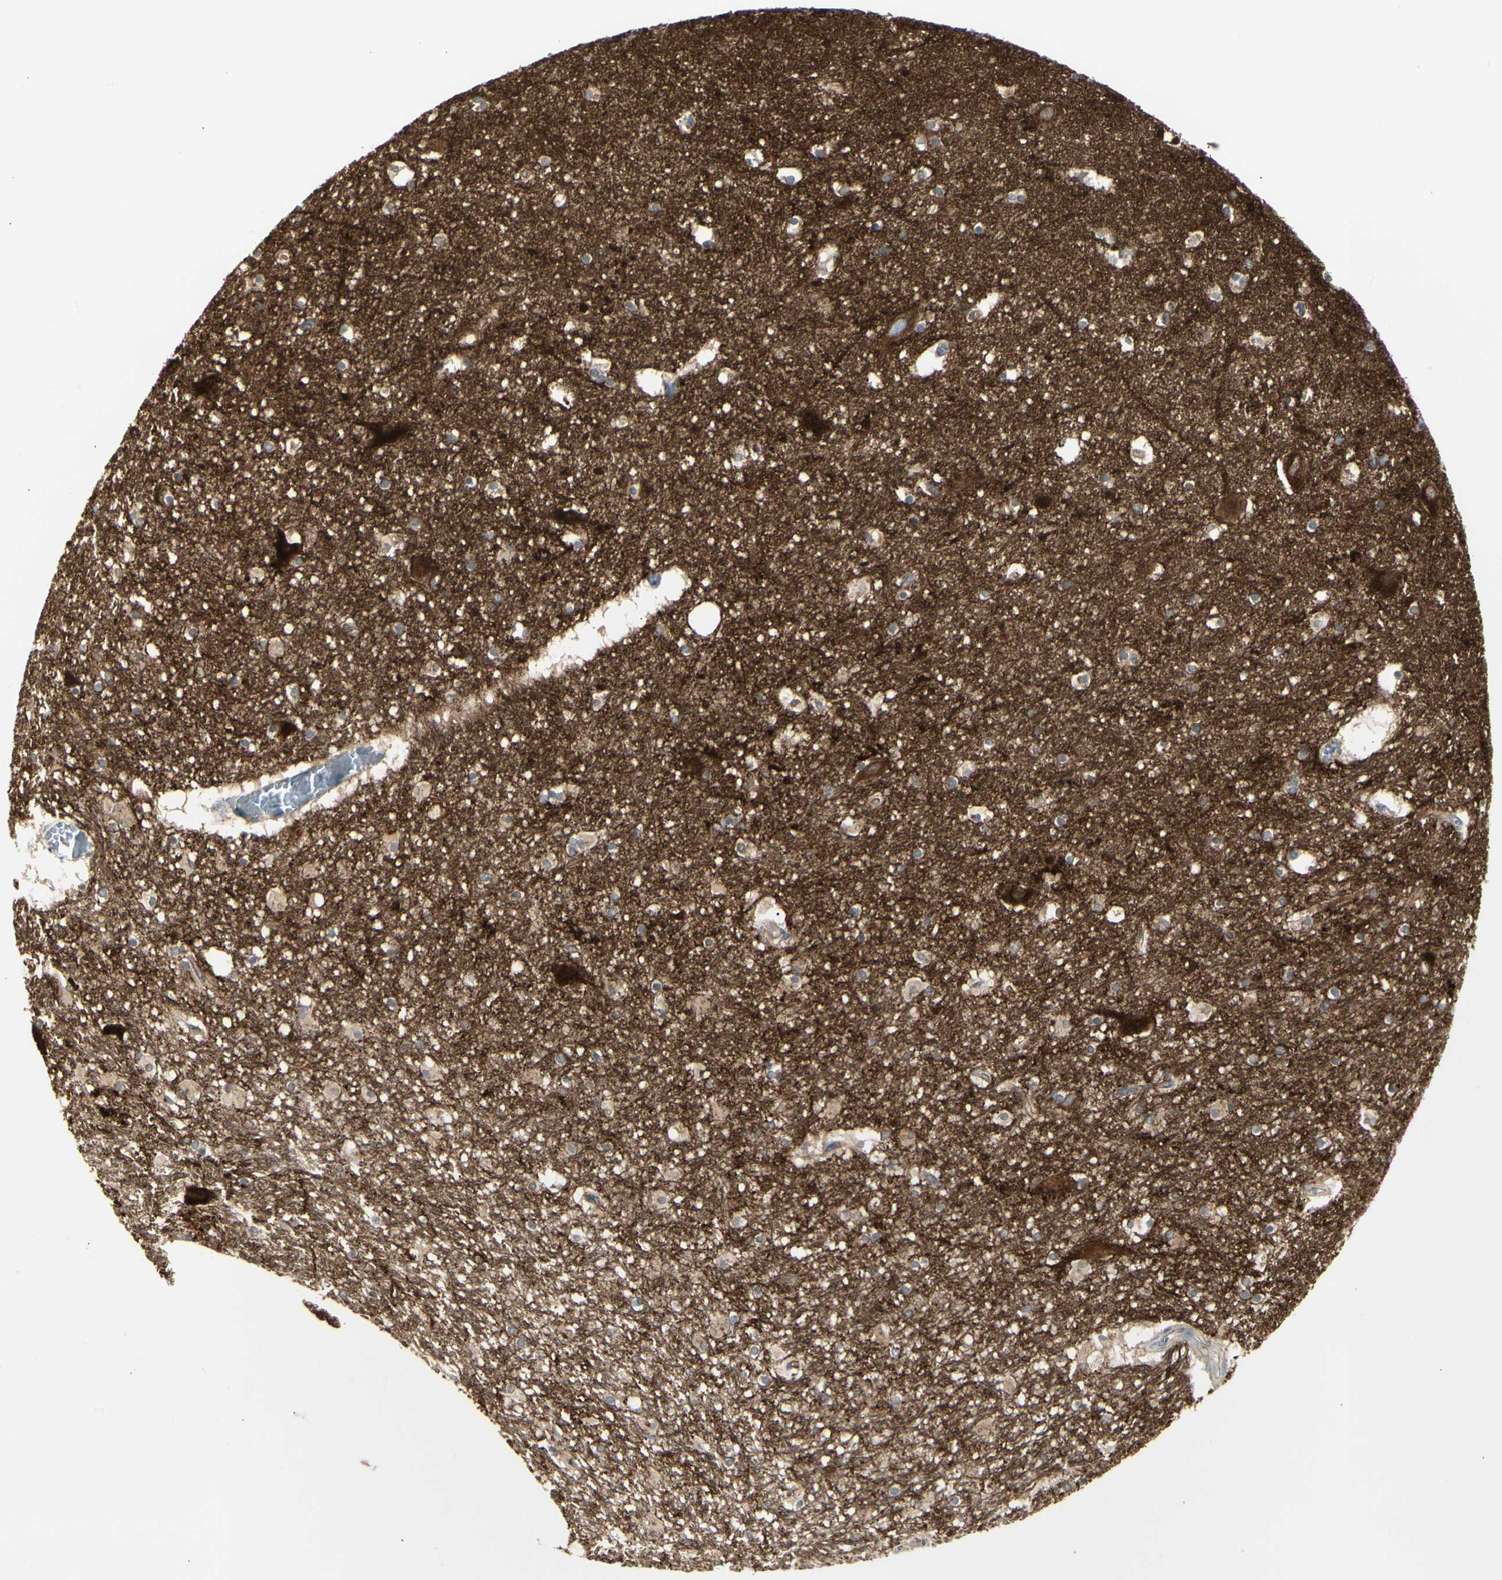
{"staining": {"intensity": "negative", "quantity": "none", "location": "none"}, "tissue": "hippocampus", "cell_type": "Glial cells", "image_type": "normal", "snomed": [{"axis": "morphology", "description": "Normal tissue, NOS"}, {"axis": "topography", "description": "Hippocampus"}], "caption": "An immunohistochemistry (IHC) micrograph of unremarkable hippocampus is shown. There is no staining in glial cells of hippocampus. Brightfield microscopy of immunohistochemistry (IHC) stained with DAB (brown) and hematoxylin (blue), captured at high magnification.", "gene": "ATP6V1B2", "patient": {"sex": "male", "age": 45}}